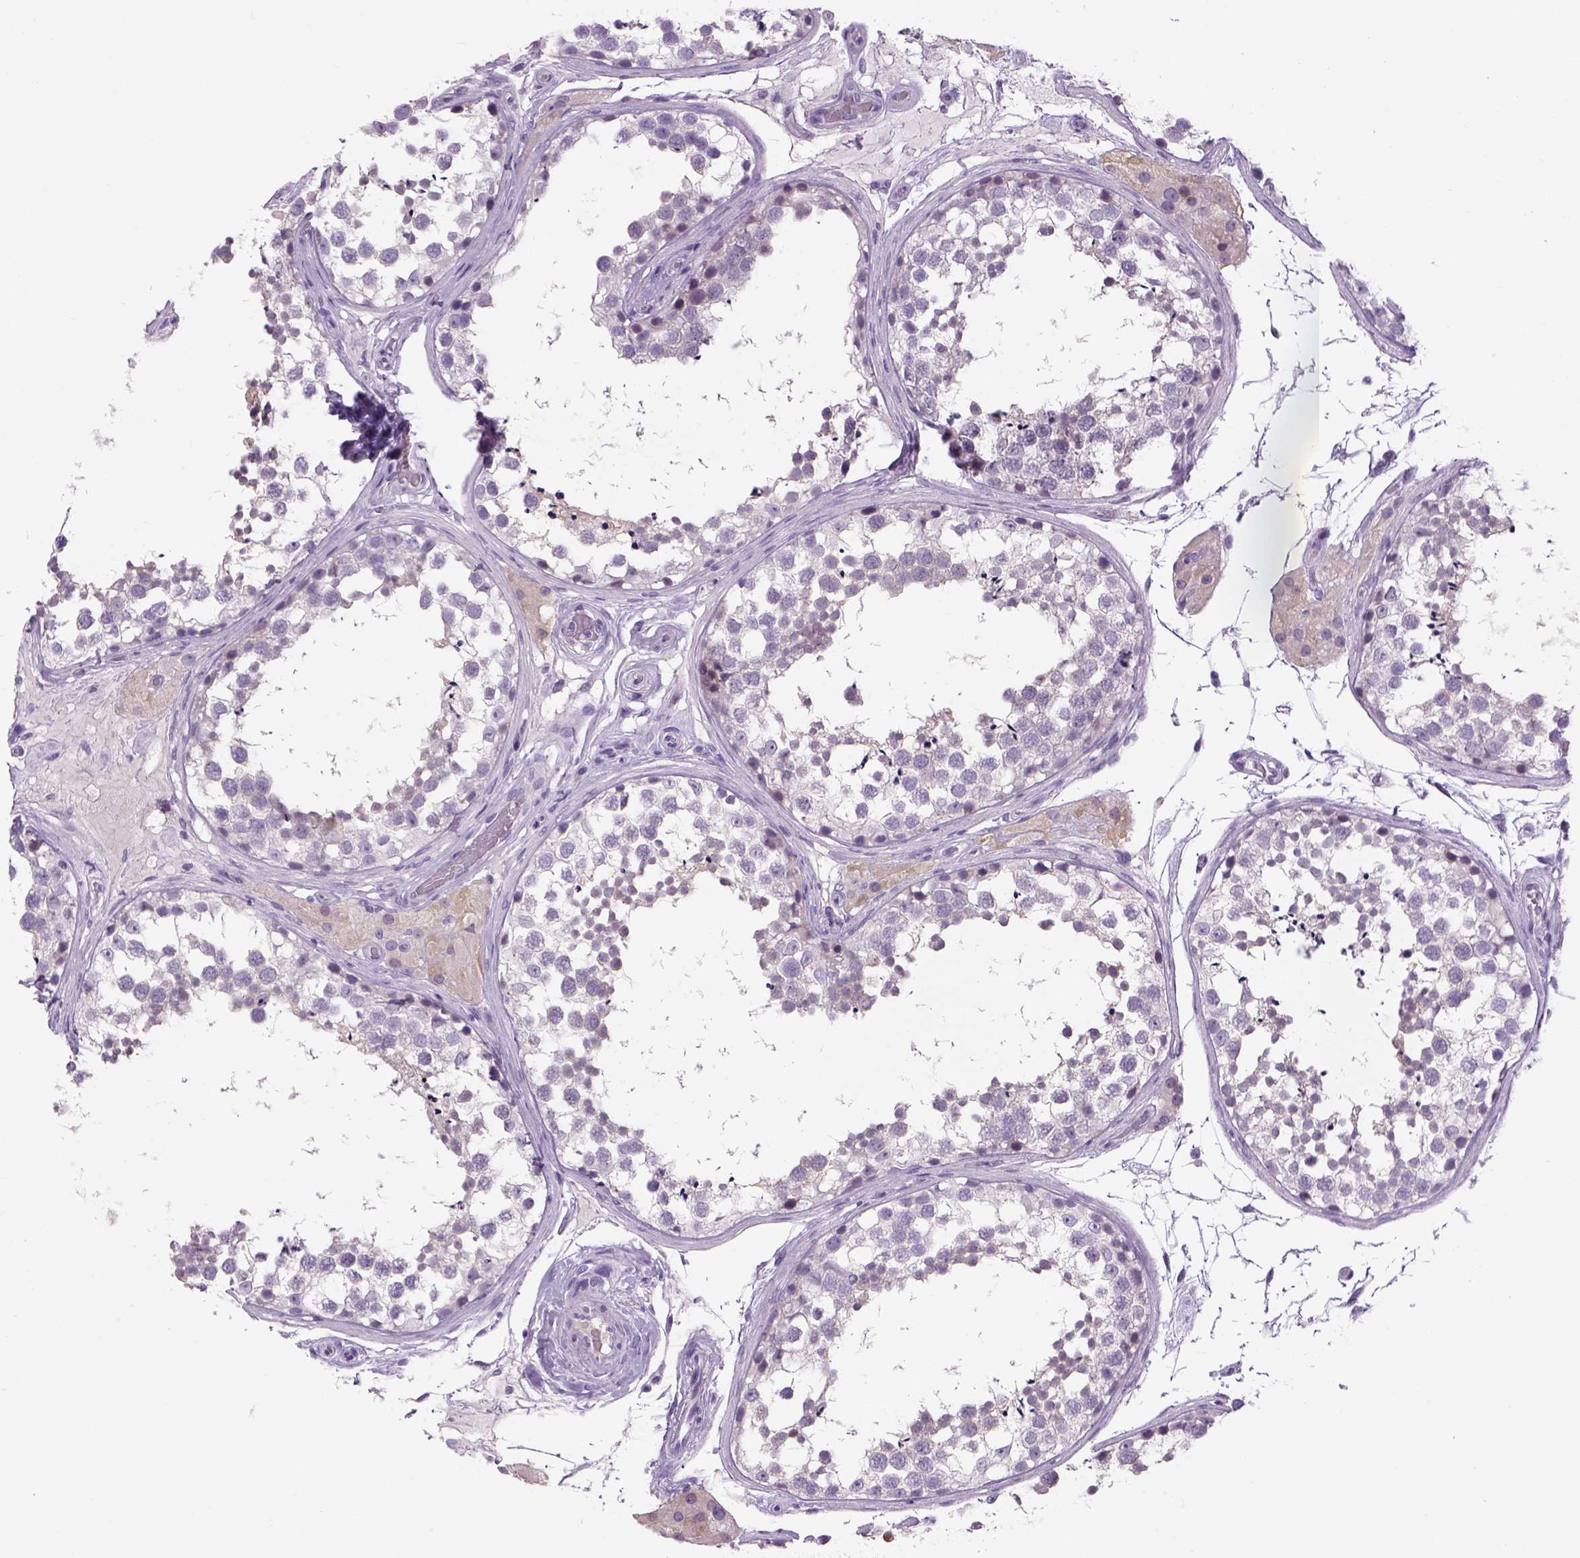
{"staining": {"intensity": "weak", "quantity": "<25%", "location": "cytoplasmic/membranous"}, "tissue": "testis", "cell_type": "Cells in seminiferous ducts", "image_type": "normal", "snomed": [{"axis": "morphology", "description": "Normal tissue, NOS"}, {"axis": "morphology", "description": "Seminoma, NOS"}, {"axis": "topography", "description": "Testis"}], "caption": "High magnification brightfield microscopy of unremarkable testis stained with DAB (3,3'-diaminobenzidine) (brown) and counterstained with hematoxylin (blue): cells in seminiferous ducts show no significant expression.", "gene": "DBH", "patient": {"sex": "male", "age": 65}}